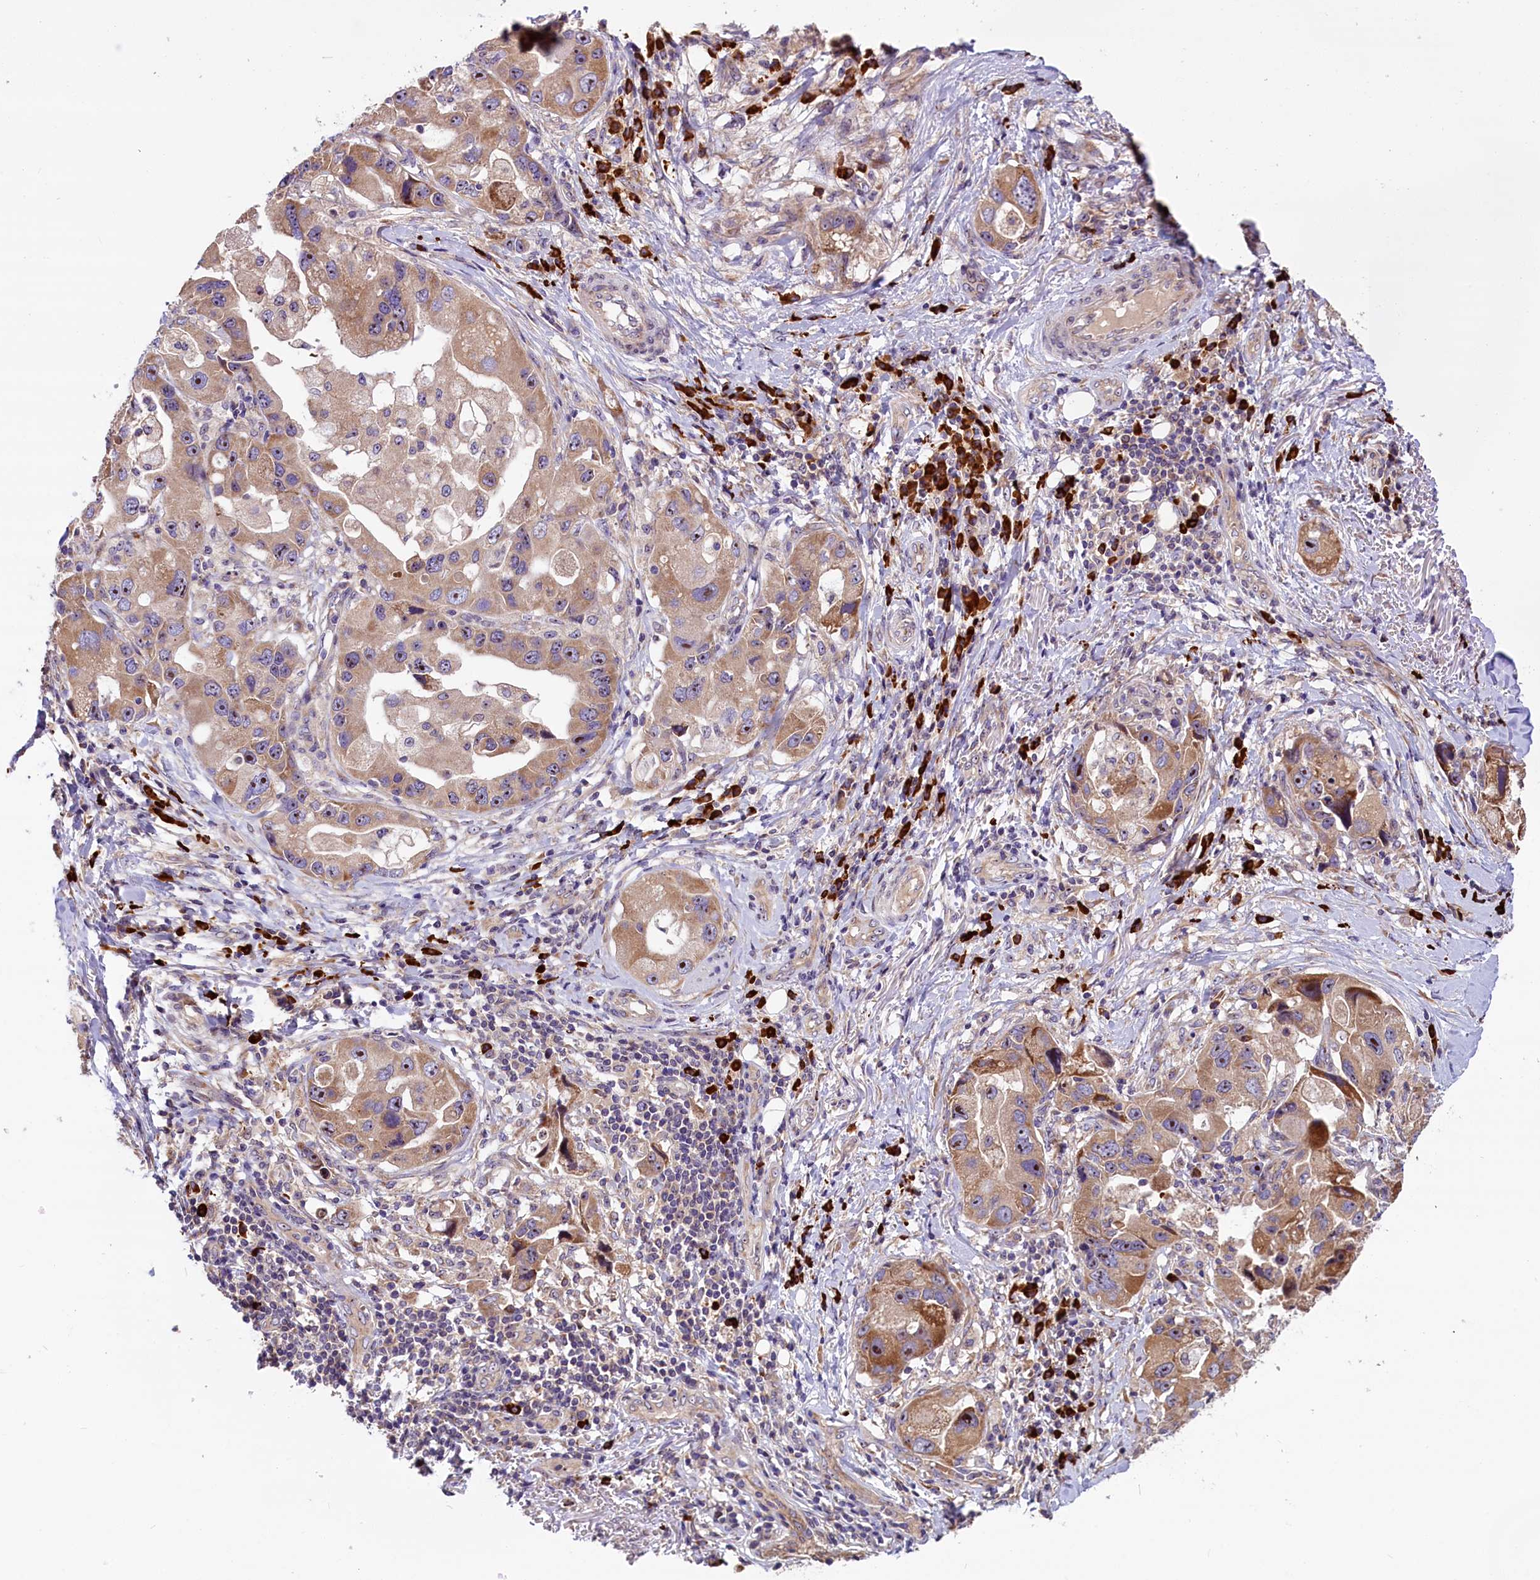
{"staining": {"intensity": "moderate", "quantity": ">75%", "location": "cytoplasmic/membranous"}, "tissue": "lung cancer", "cell_type": "Tumor cells", "image_type": "cancer", "snomed": [{"axis": "morphology", "description": "Adenocarcinoma, NOS"}, {"axis": "topography", "description": "Lung"}], "caption": "An immunohistochemistry (IHC) histopathology image of tumor tissue is shown. Protein staining in brown labels moderate cytoplasmic/membranous positivity in adenocarcinoma (lung) within tumor cells.", "gene": "FRY", "patient": {"sex": "female", "age": 54}}